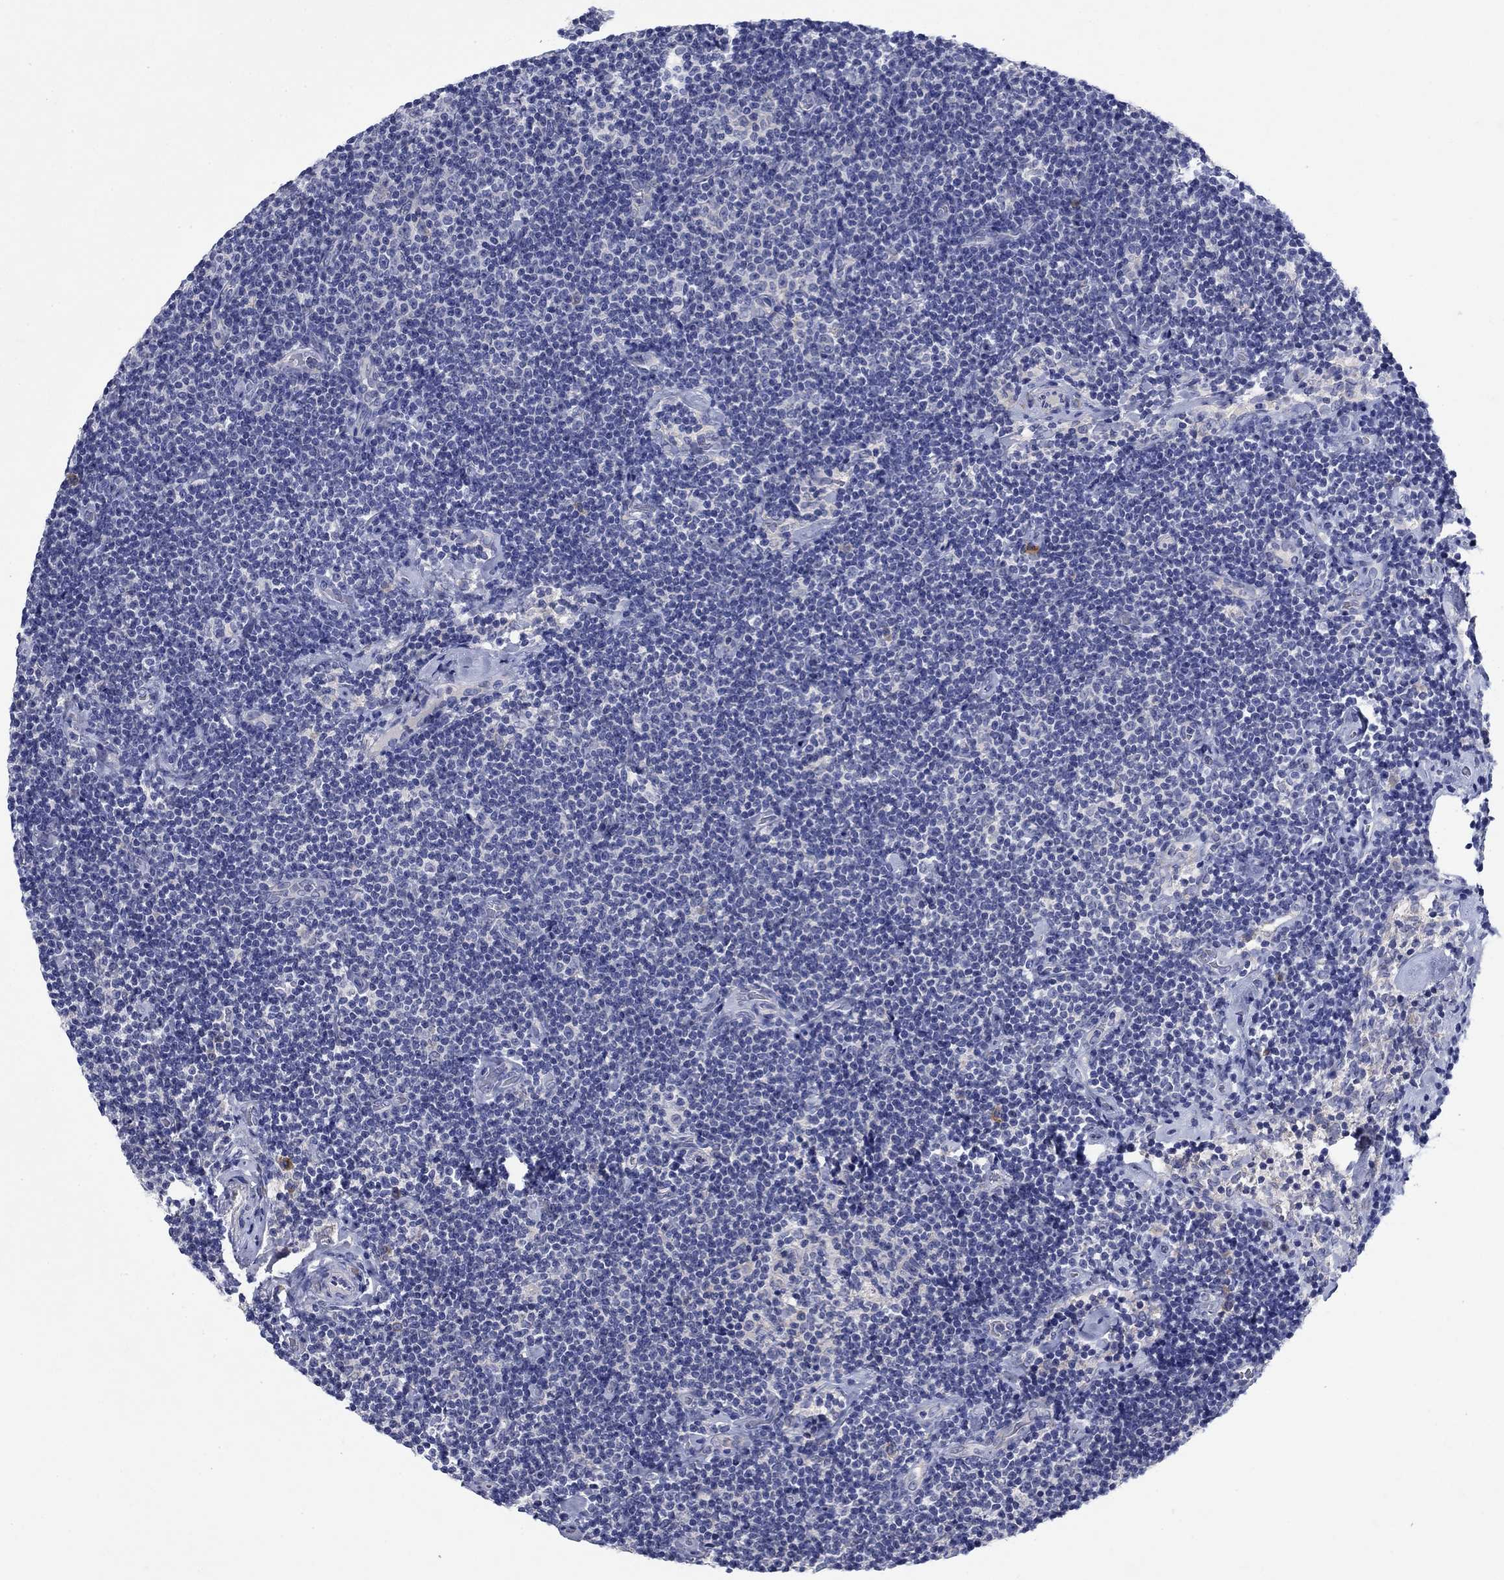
{"staining": {"intensity": "negative", "quantity": "none", "location": "none"}, "tissue": "lymphoma", "cell_type": "Tumor cells", "image_type": "cancer", "snomed": [{"axis": "morphology", "description": "Malignant lymphoma, non-Hodgkin's type, Low grade"}, {"axis": "topography", "description": "Lymph node"}], "caption": "This is an immunohistochemistry (IHC) photomicrograph of human malignant lymphoma, non-Hodgkin's type (low-grade). There is no expression in tumor cells.", "gene": "SULT2B1", "patient": {"sex": "male", "age": 81}}